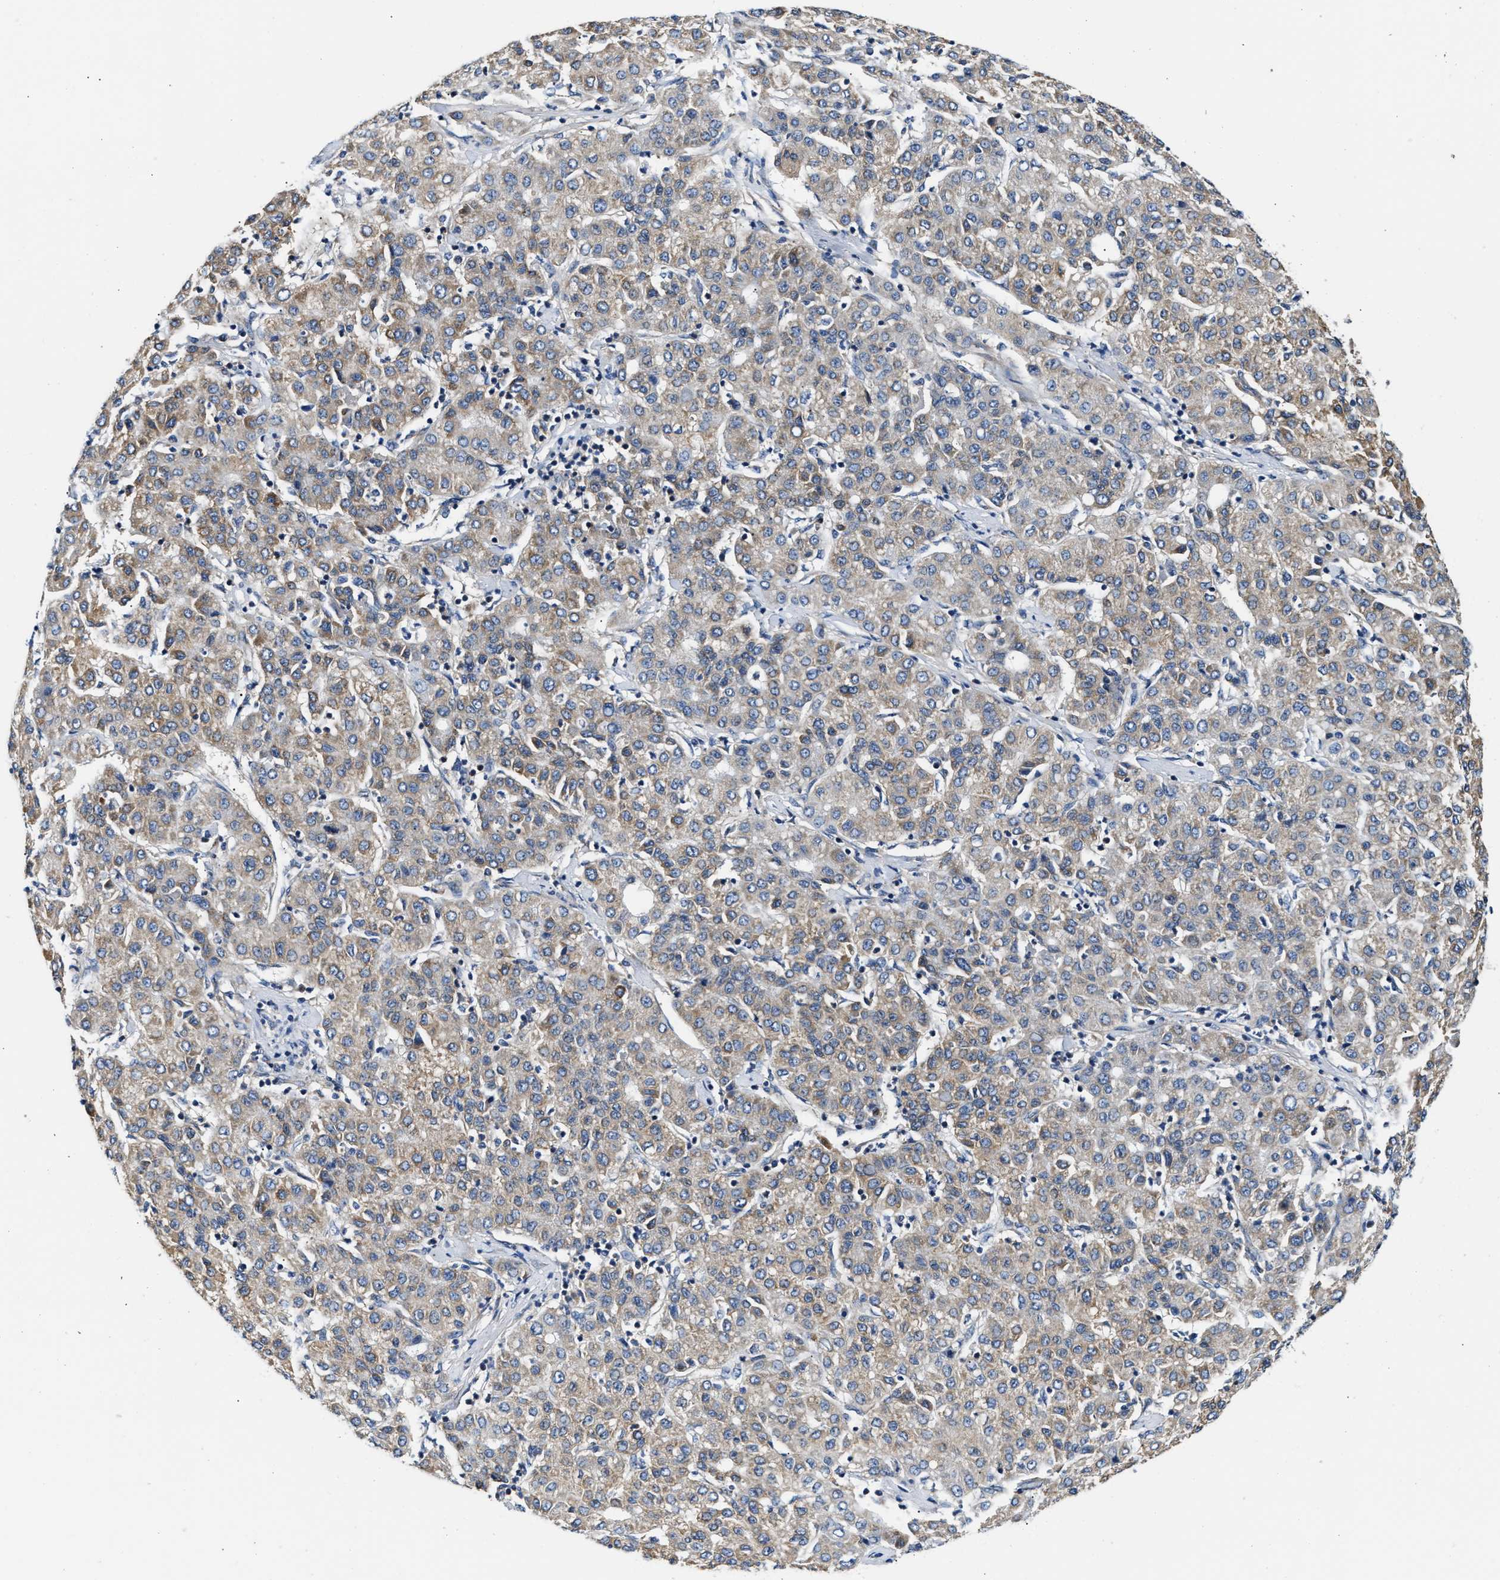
{"staining": {"intensity": "weak", "quantity": "<25%", "location": "cytoplasmic/membranous"}, "tissue": "liver cancer", "cell_type": "Tumor cells", "image_type": "cancer", "snomed": [{"axis": "morphology", "description": "Carcinoma, Hepatocellular, NOS"}, {"axis": "topography", "description": "Liver"}], "caption": "Image shows no significant protein expression in tumor cells of liver hepatocellular carcinoma.", "gene": "TEX2", "patient": {"sex": "male", "age": 65}}